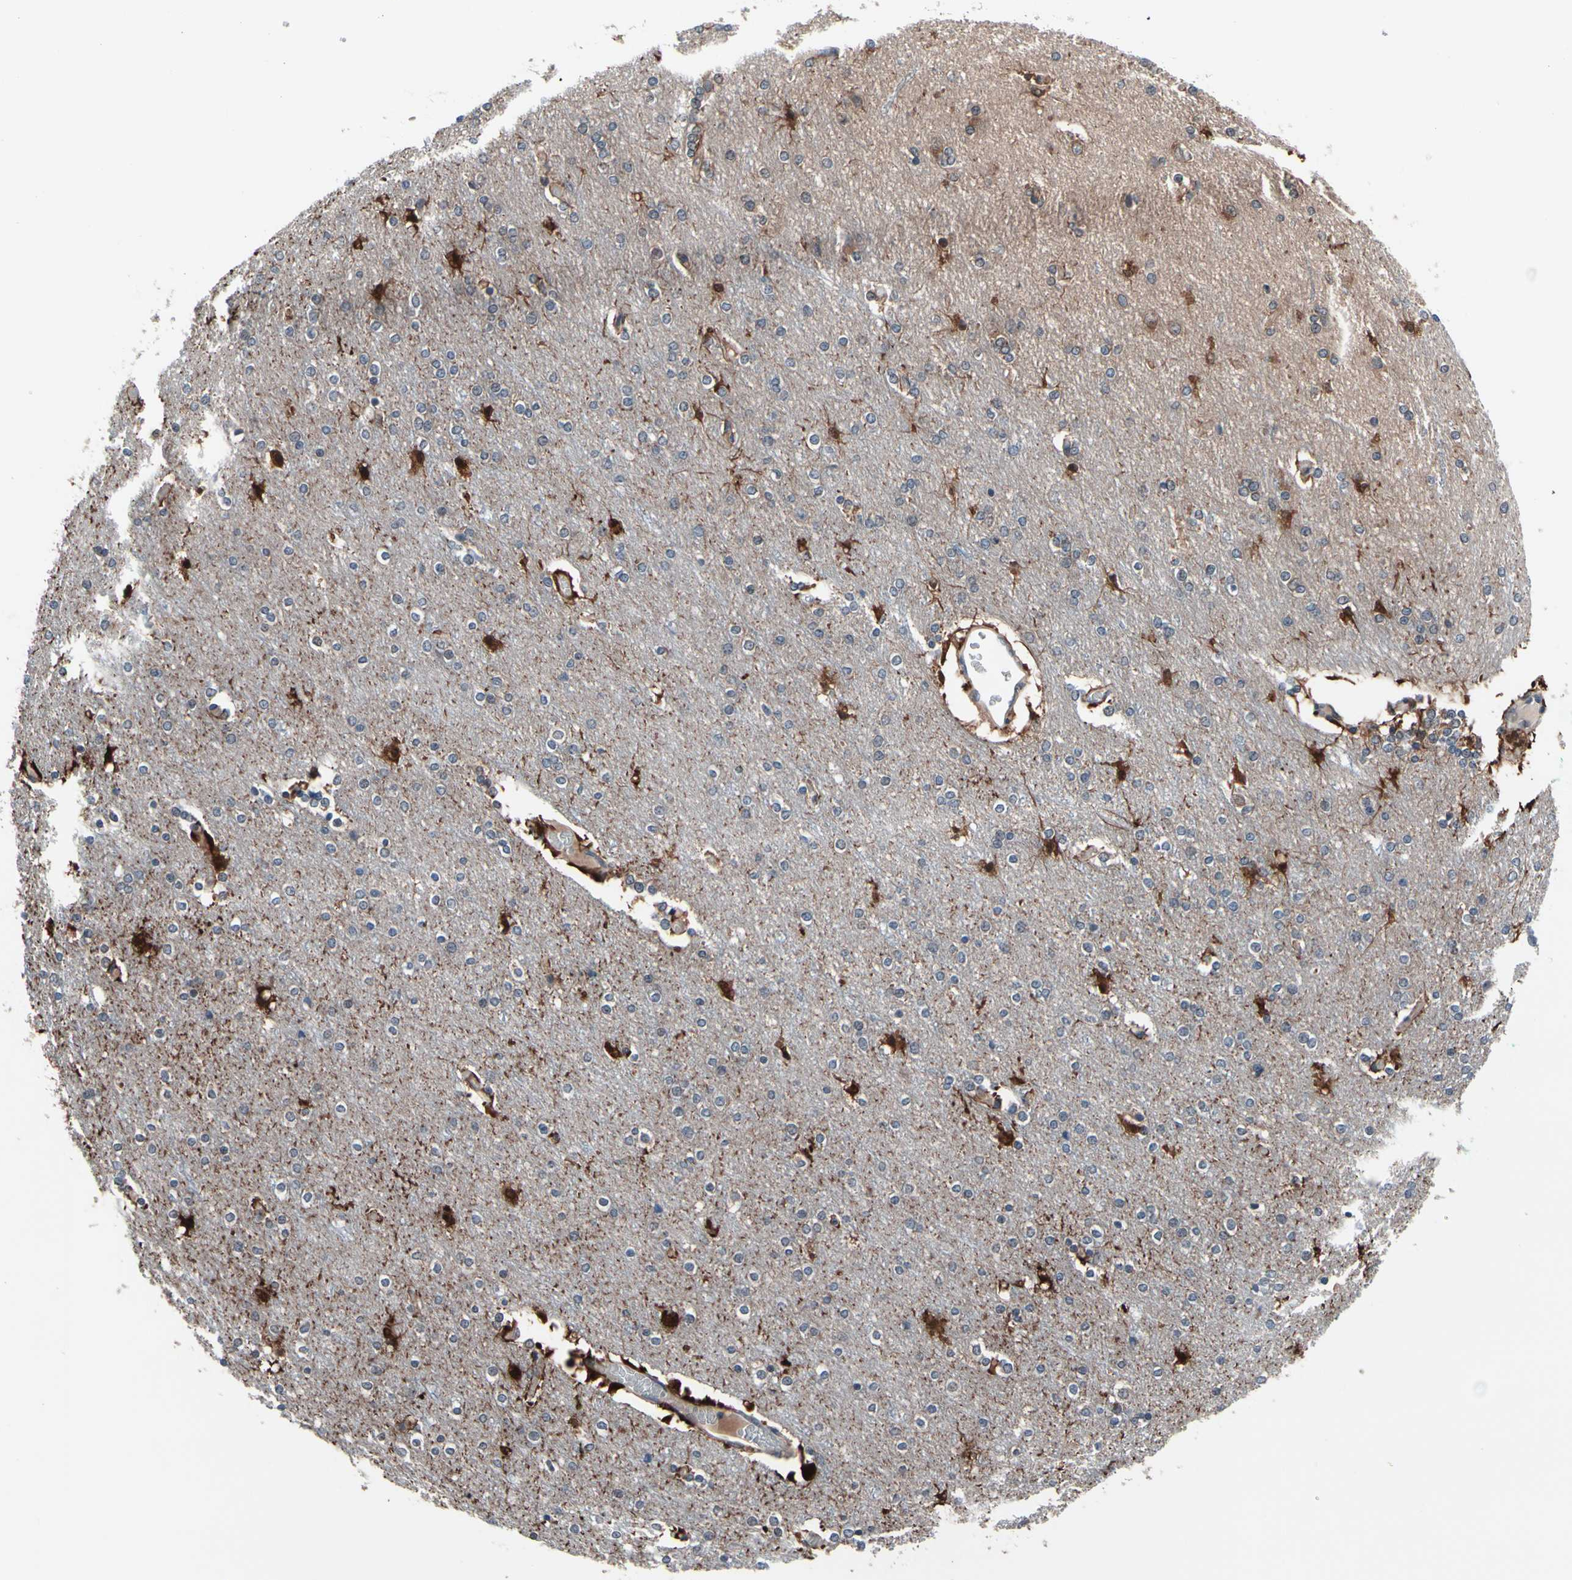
{"staining": {"intensity": "strong", "quantity": "<25%", "location": "cytoplasmic/membranous"}, "tissue": "cerebral cortex", "cell_type": "Endothelial cells", "image_type": "normal", "snomed": [{"axis": "morphology", "description": "Normal tissue, NOS"}, {"axis": "topography", "description": "Cerebral cortex"}], "caption": "This is a micrograph of immunohistochemistry staining of normal cerebral cortex, which shows strong positivity in the cytoplasmic/membranous of endothelial cells.", "gene": "PRDX6", "patient": {"sex": "female", "age": 54}}